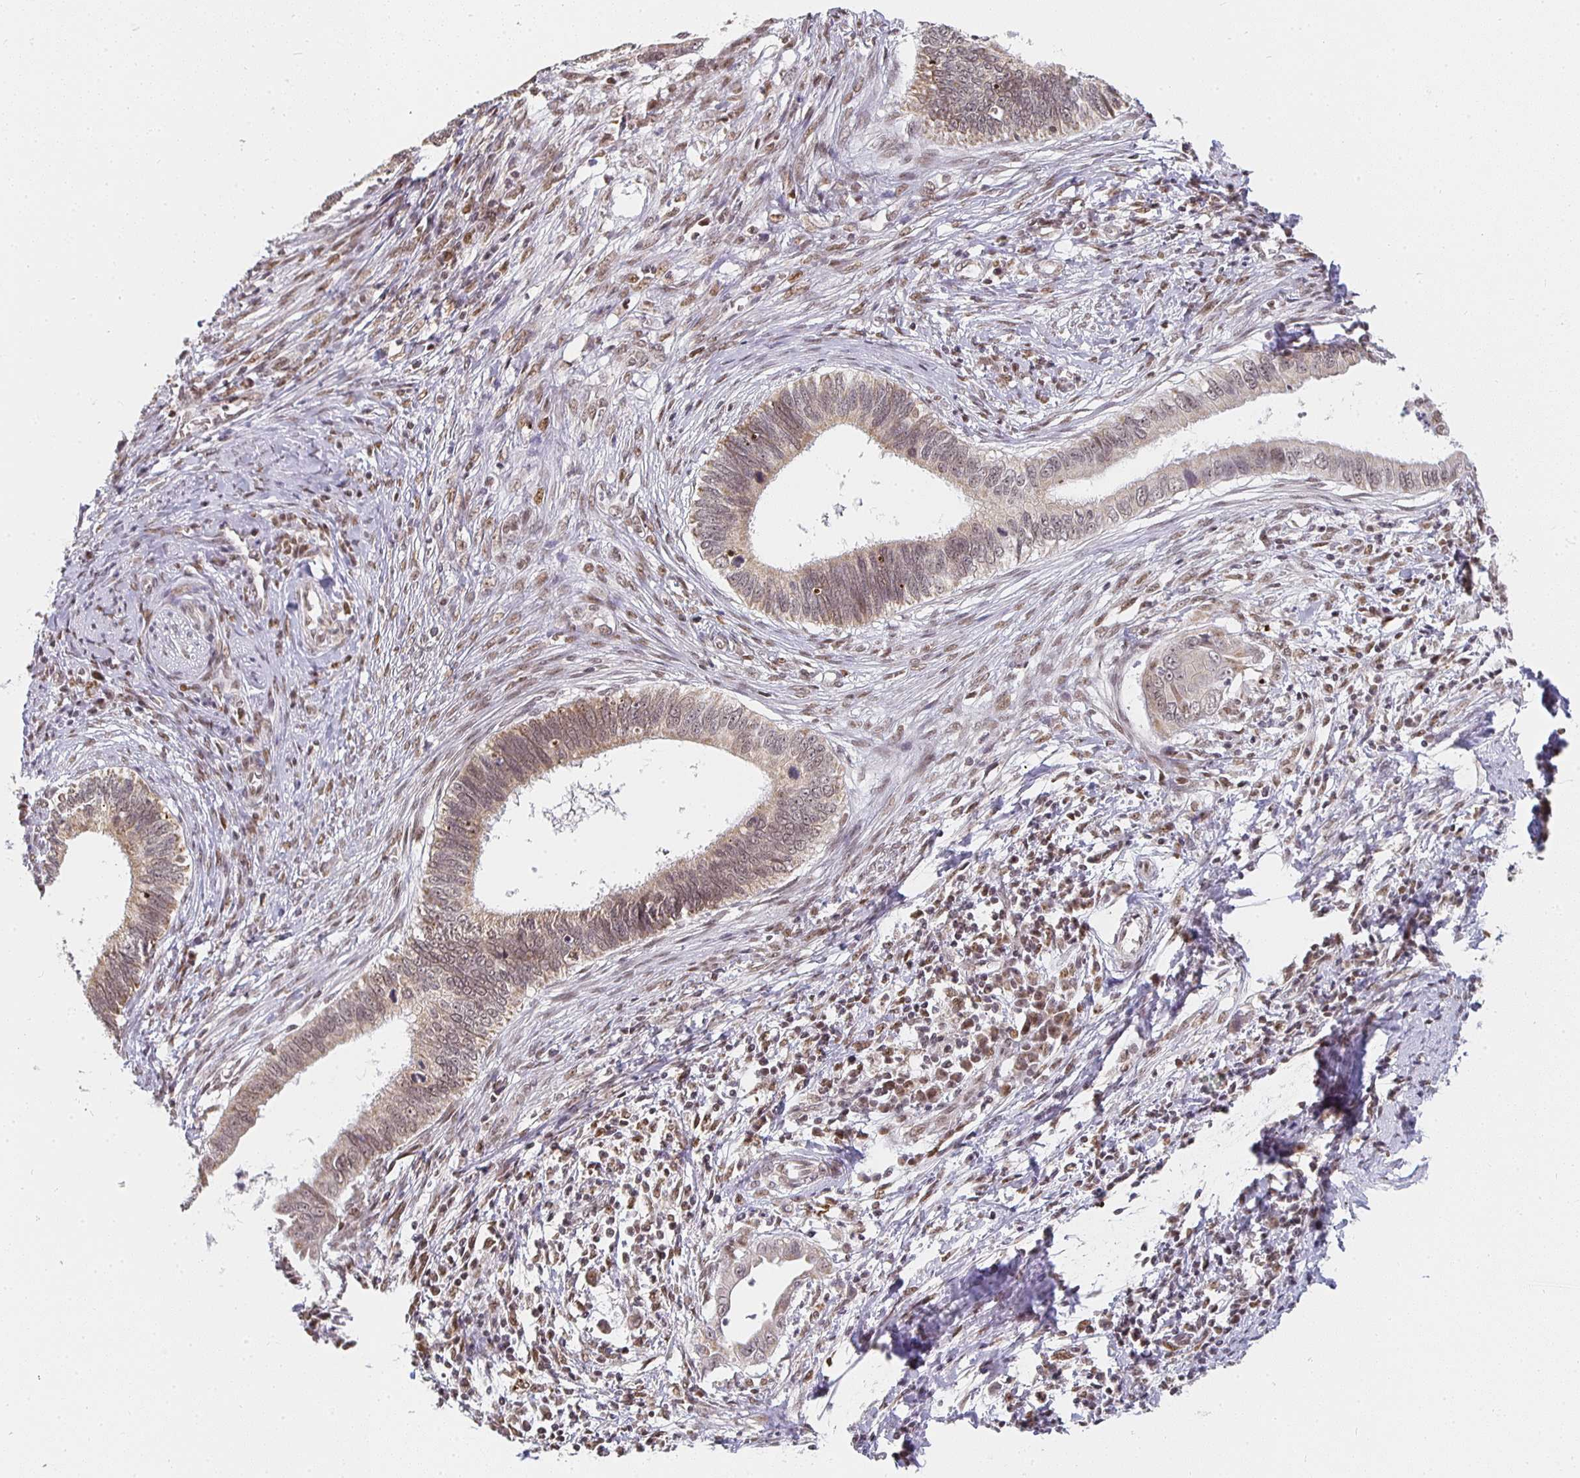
{"staining": {"intensity": "weak", "quantity": ">75%", "location": "cytoplasmic/membranous,nuclear"}, "tissue": "cervical cancer", "cell_type": "Tumor cells", "image_type": "cancer", "snomed": [{"axis": "morphology", "description": "Adenocarcinoma, NOS"}, {"axis": "topography", "description": "Cervix"}], "caption": "Cervical cancer was stained to show a protein in brown. There is low levels of weak cytoplasmic/membranous and nuclear expression in about >75% of tumor cells. (Stains: DAB in brown, nuclei in blue, Microscopy: brightfield microscopy at high magnification).", "gene": "SMARCA2", "patient": {"sex": "female", "age": 42}}